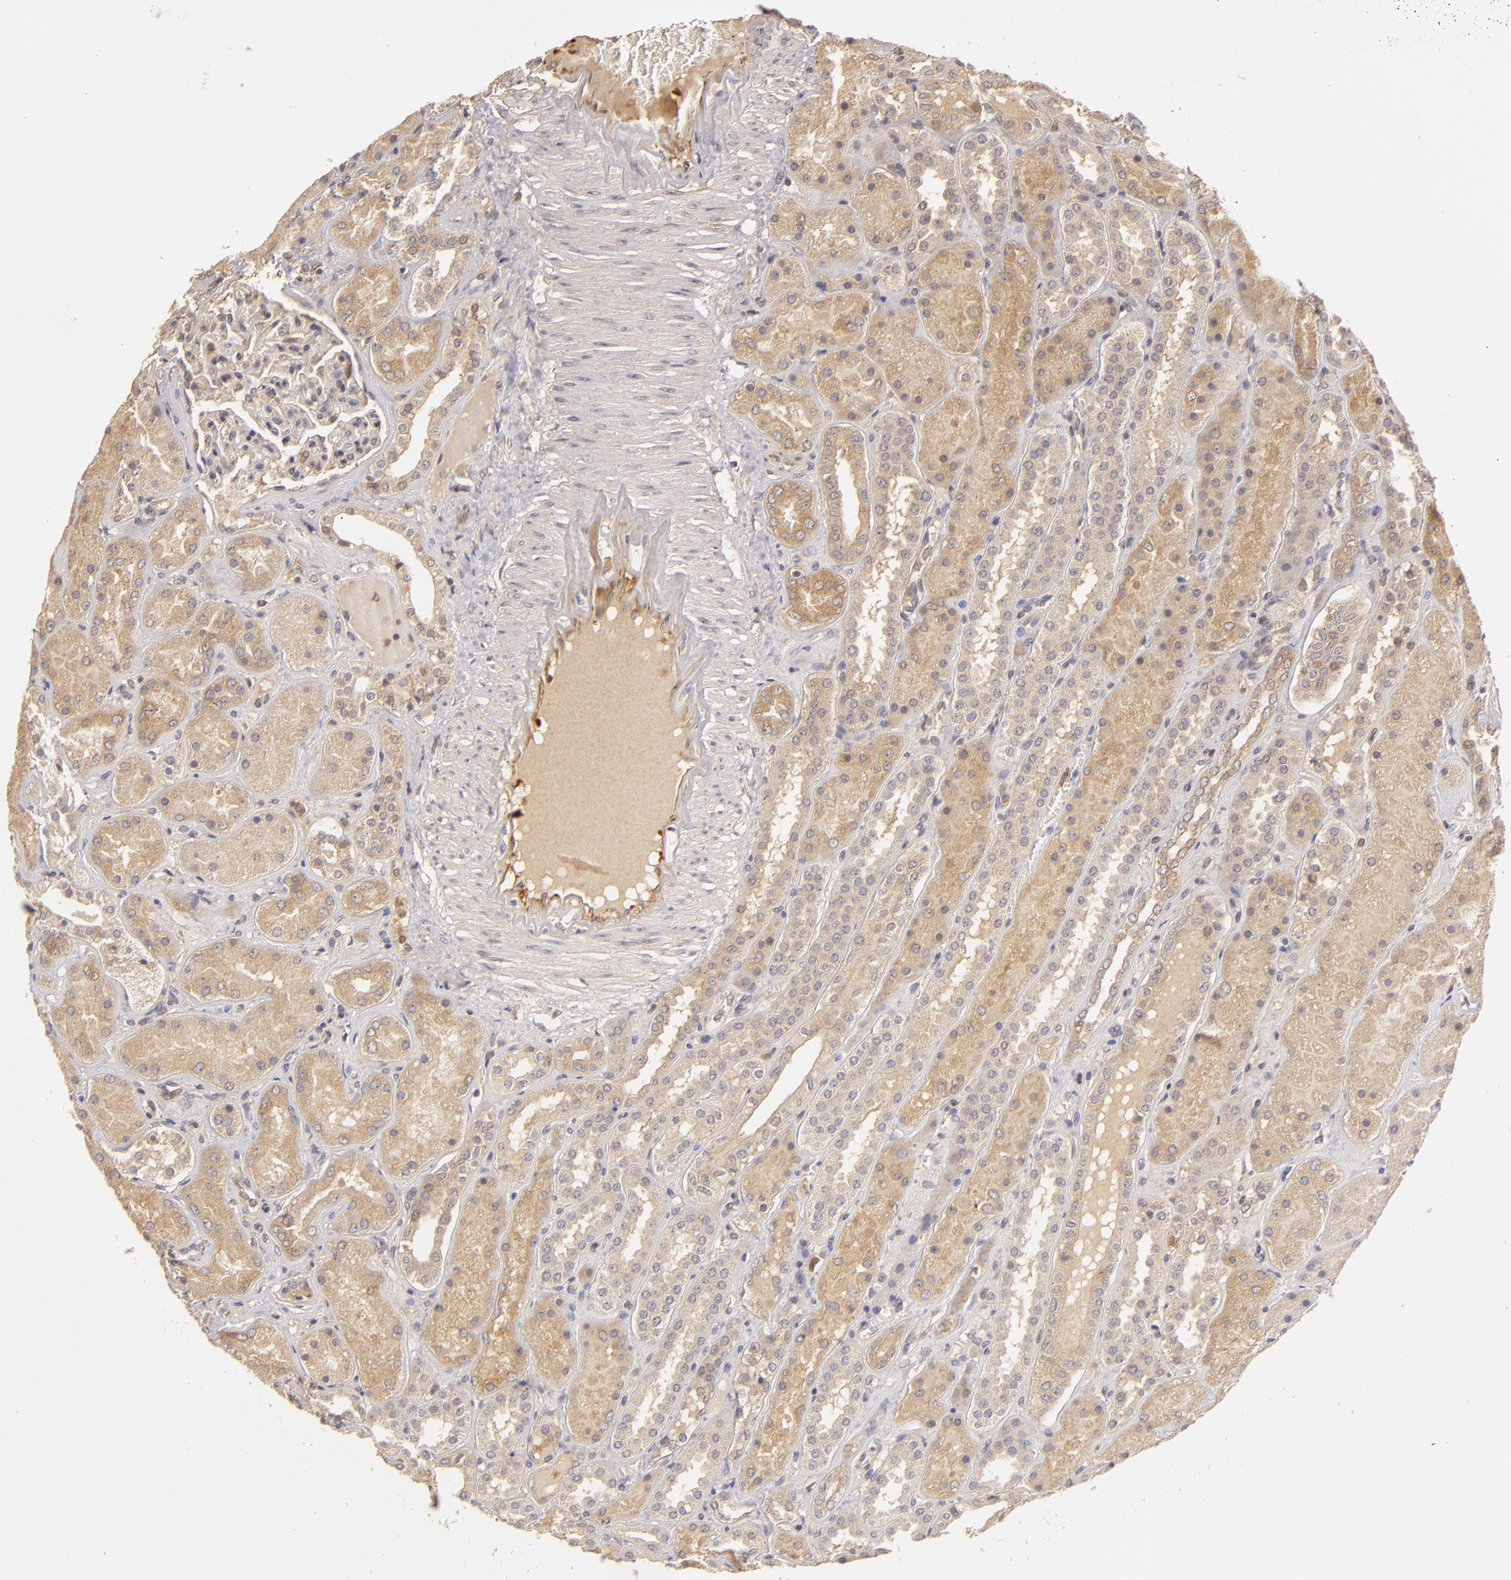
{"staining": {"intensity": "moderate", "quantity": ">75%", "location": "cytoplasmic/membranous"}, "tissue": "kidney", "cell_type": "Cells in glomeruli", "image_type": "normal", "snomed": [{"axis": "morphology", "description": "Normal tissue, NOS"}, {"axis": "topography", "description": "Kidney"}], "caption": "Normal kidney shows moderate cytoplasmic/membranous expression in approximately >75% of cells in glomeruli.", "gene": "PRKCD", "patient": {"sex": "male", "age": 28}}